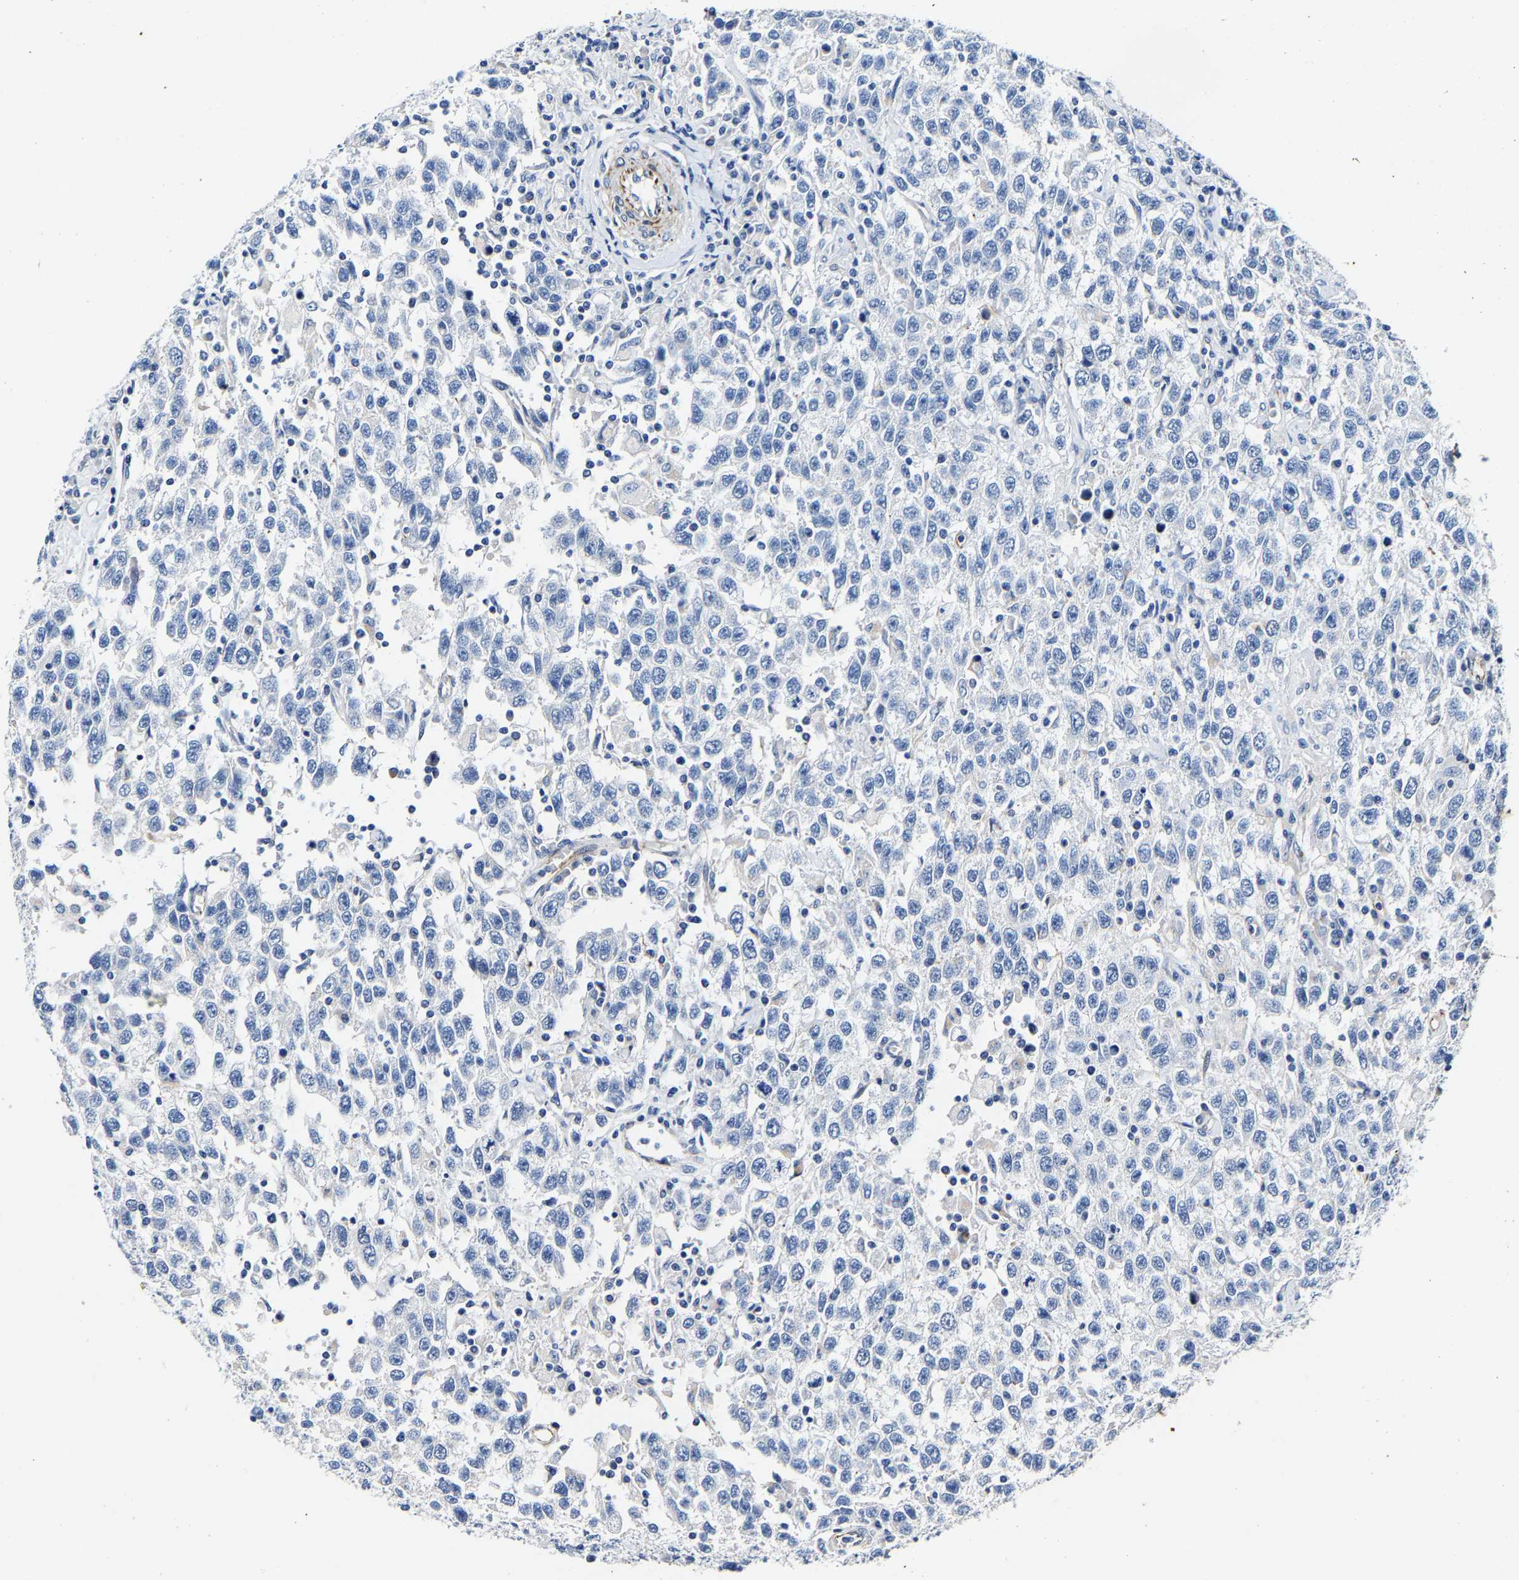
{"staining": {"intensity": "negative", "quantity": "none", "location": "none"}, "tissue": "testis cancer", "cell_type": "Tumor cells", "image_type": "cancer", "snomed": [{"axis": "morphology", "description": "Seminoma, NOS"}, {"axis": "topography", "description": "Testis"}], "caption": "Human seminoma (testis) stained for a protein using immunohistochemistry (IHC) demonstrates no staining in tumor cells.", "gene": "MMEL1", "patient": {"sex": "male", "age": 41}}